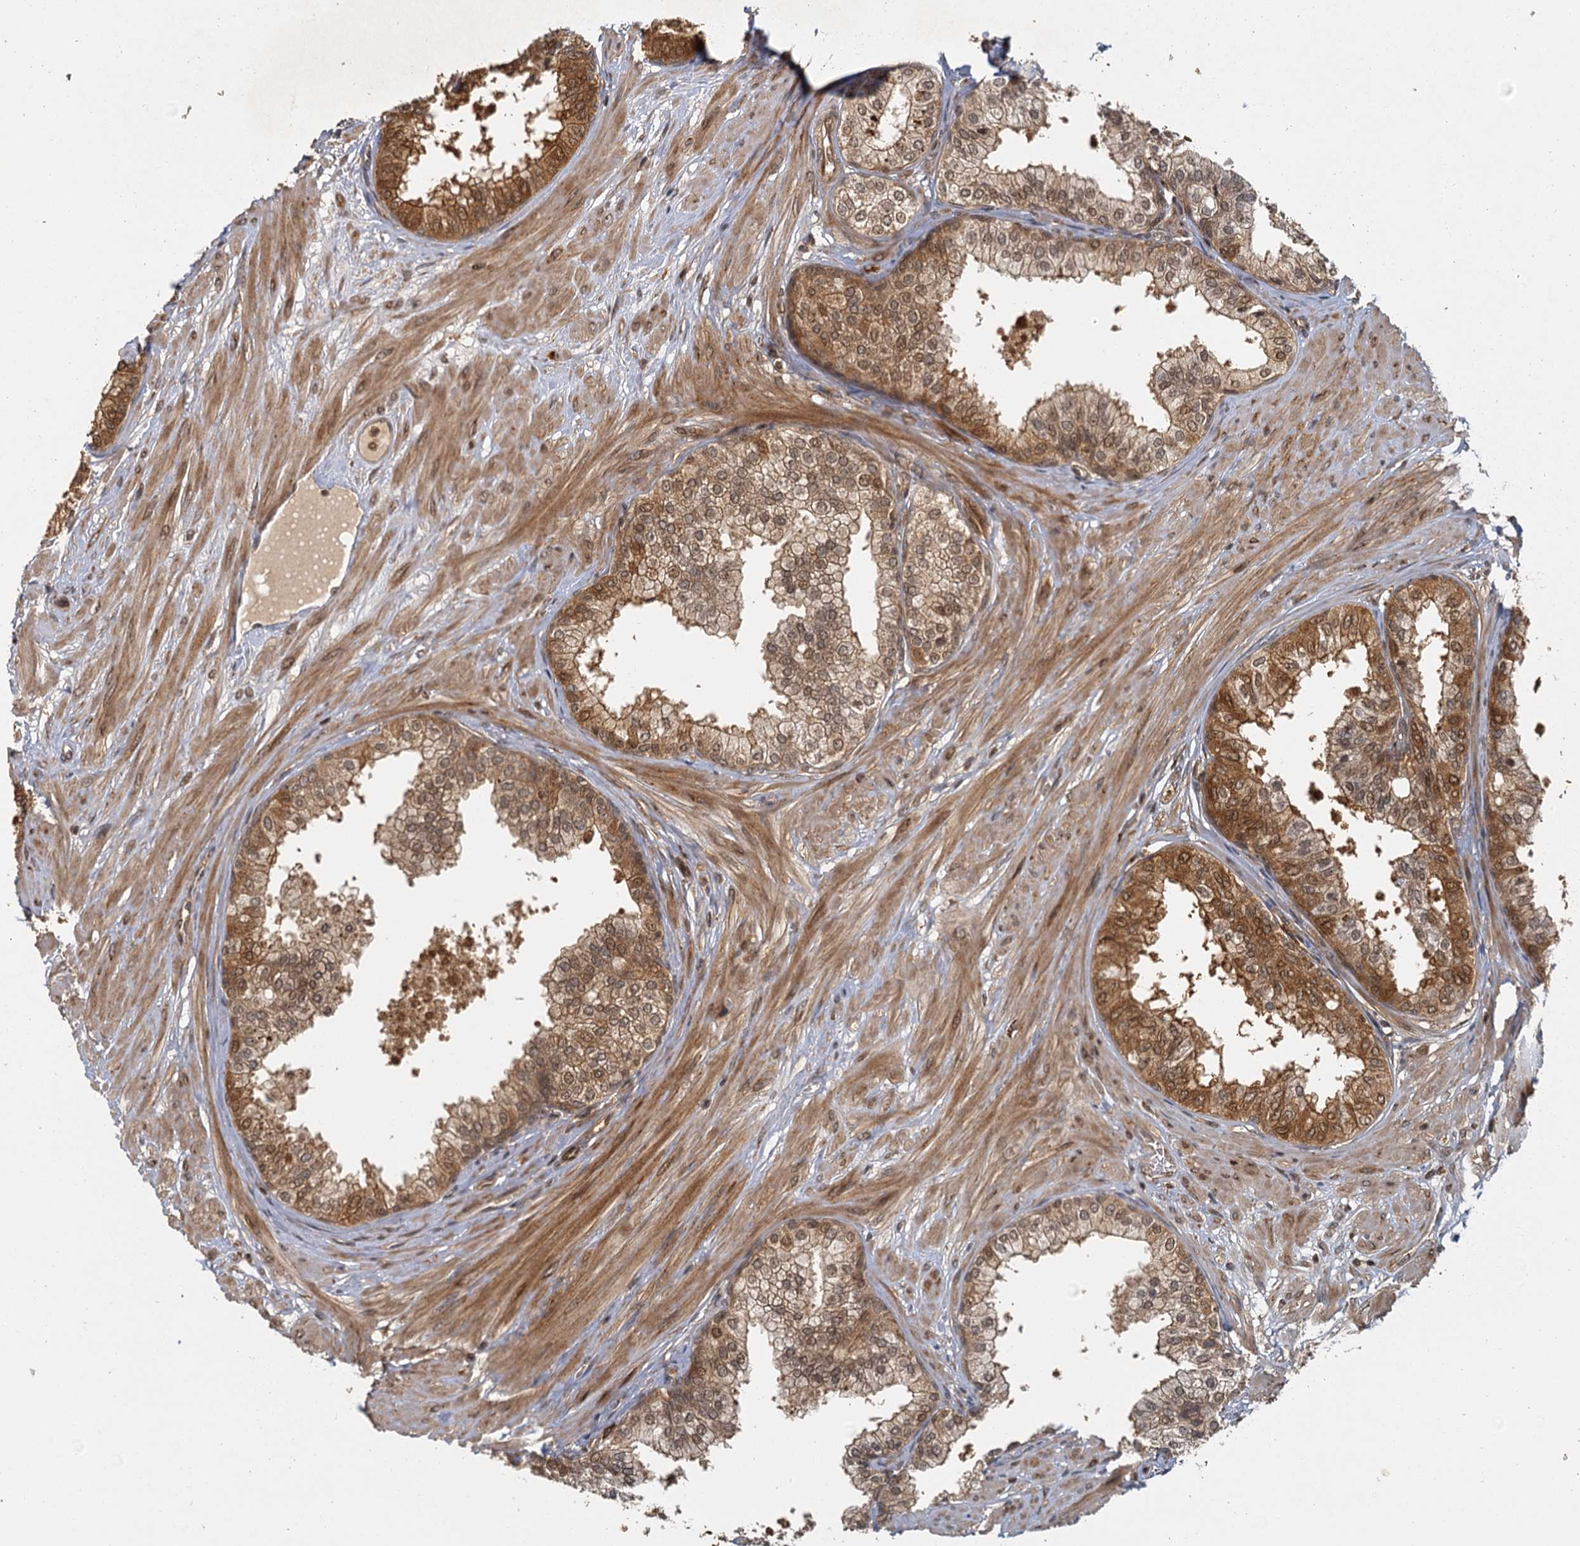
{"staining": {"intensity": "moderate", "quantity": ">75%", "location": "cytoplasmic/membranous,nuclear"}, "tissue": "prostate", "cell_type": "Glandular cells", "image_type": "normal", "snomed": [{"axis": "morphology", "description": "Normal tissue, NOS"}, {"axis": "topography", "description": "Prostate"}], "caption": "Immunohistochemical staining of benign human prostate demonstrates medium levels of moderate cytoplasmic/membranous,nuclear expression in approximately >75% of glandular cells. (DAB (3,3'-diaminobenzidine) IHC, brown staining for protein, blue staining for nuclei).", "gene": "ZNF549", "patient": {"sex": "male", "age": 60}}